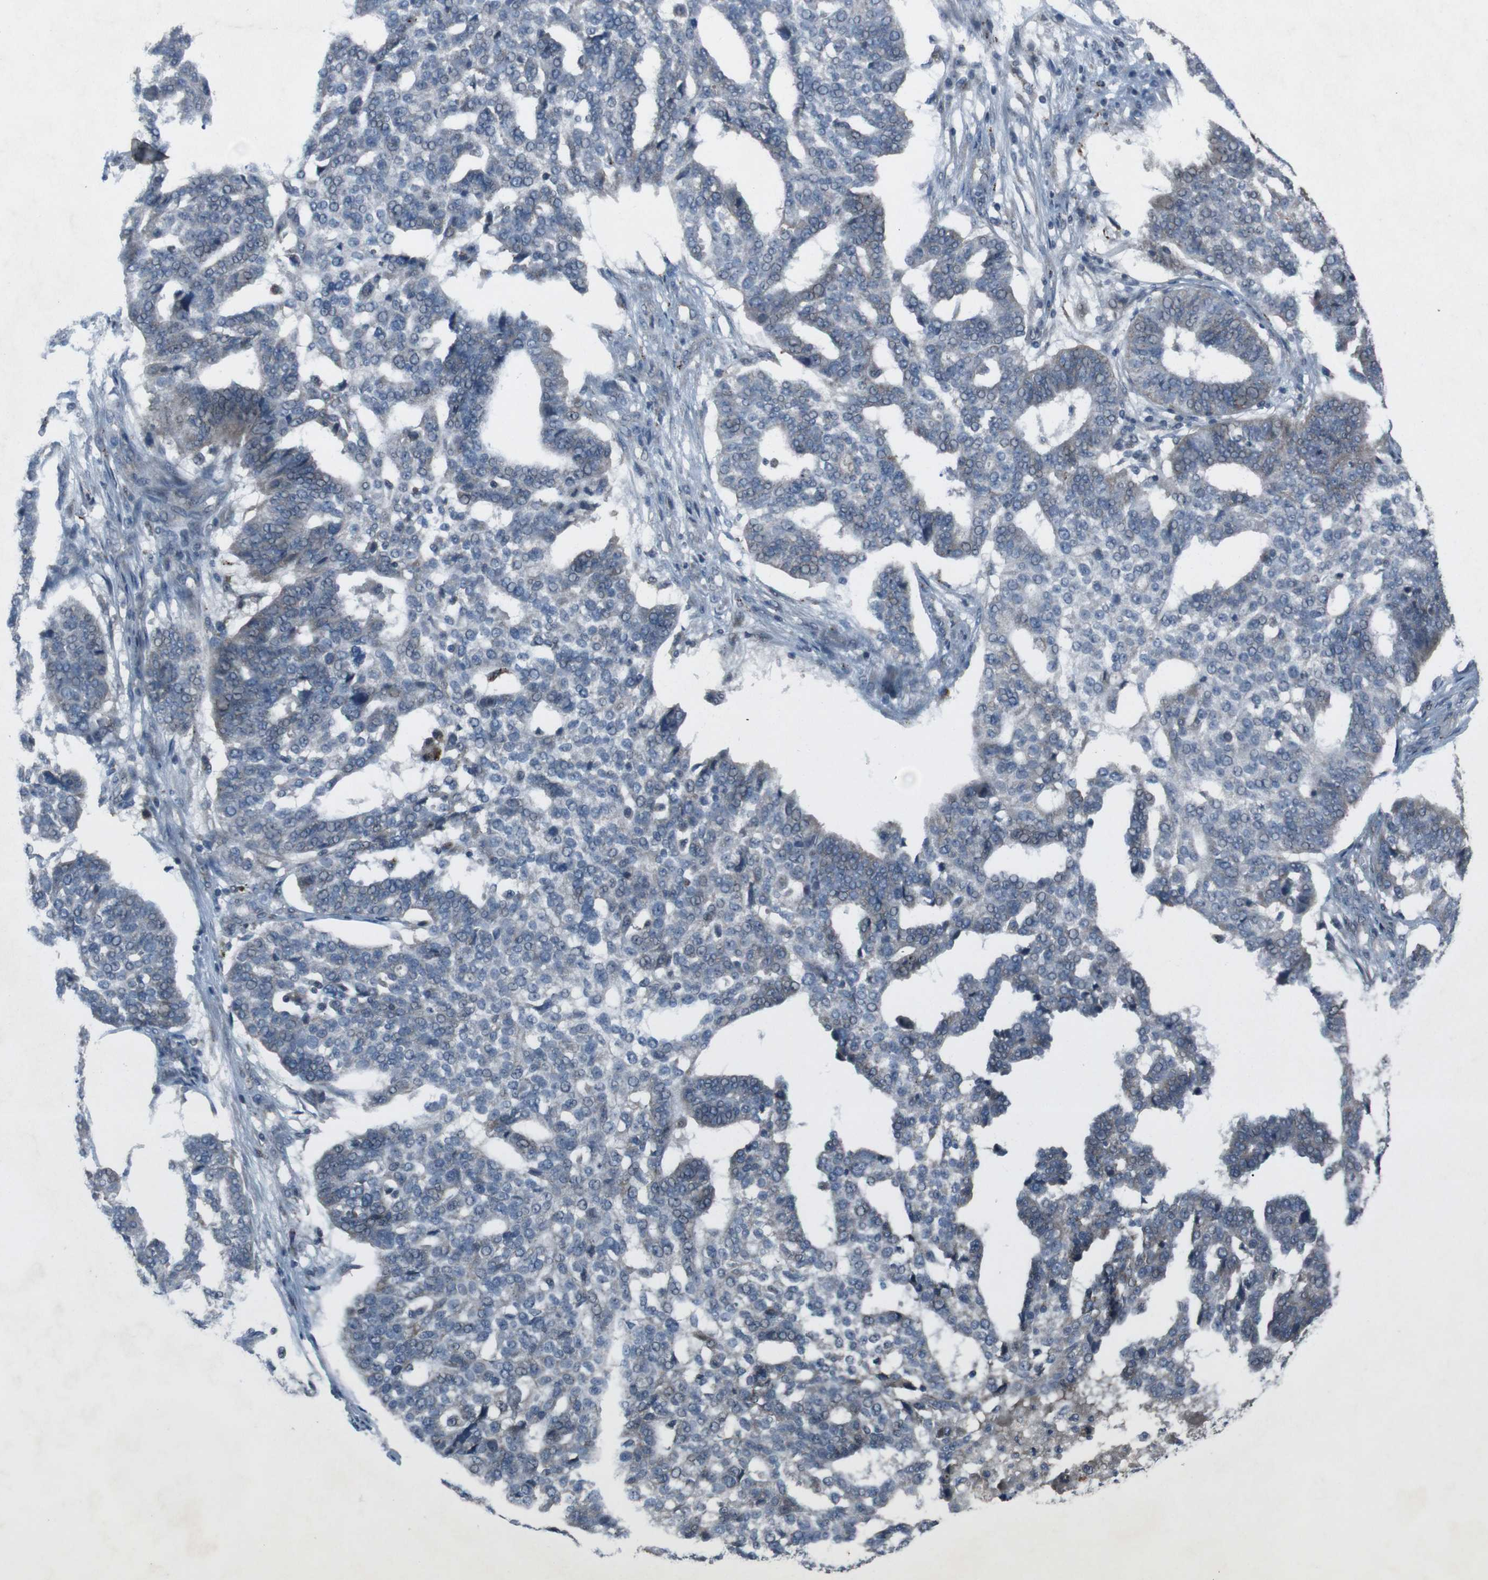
{"staining": {"intensity": "negative", "quantity": "none", "location": "none"}, "tissue": "ovarian cancer", "cell_type": "Tumor cells", "image_type": "cancer", "snomed": [{"axis": "morphology", "description": "Cystadenocarcinoma, serous, NOS"}, {"axis": "topography", "description": "Ovary"}], "caption": "An image of human serous cystadenocarcinoma (ovarian) is negative for staining in tumor cells.", "gene": "EFNA5", "patient": {"sex": "female", "age": 59}}